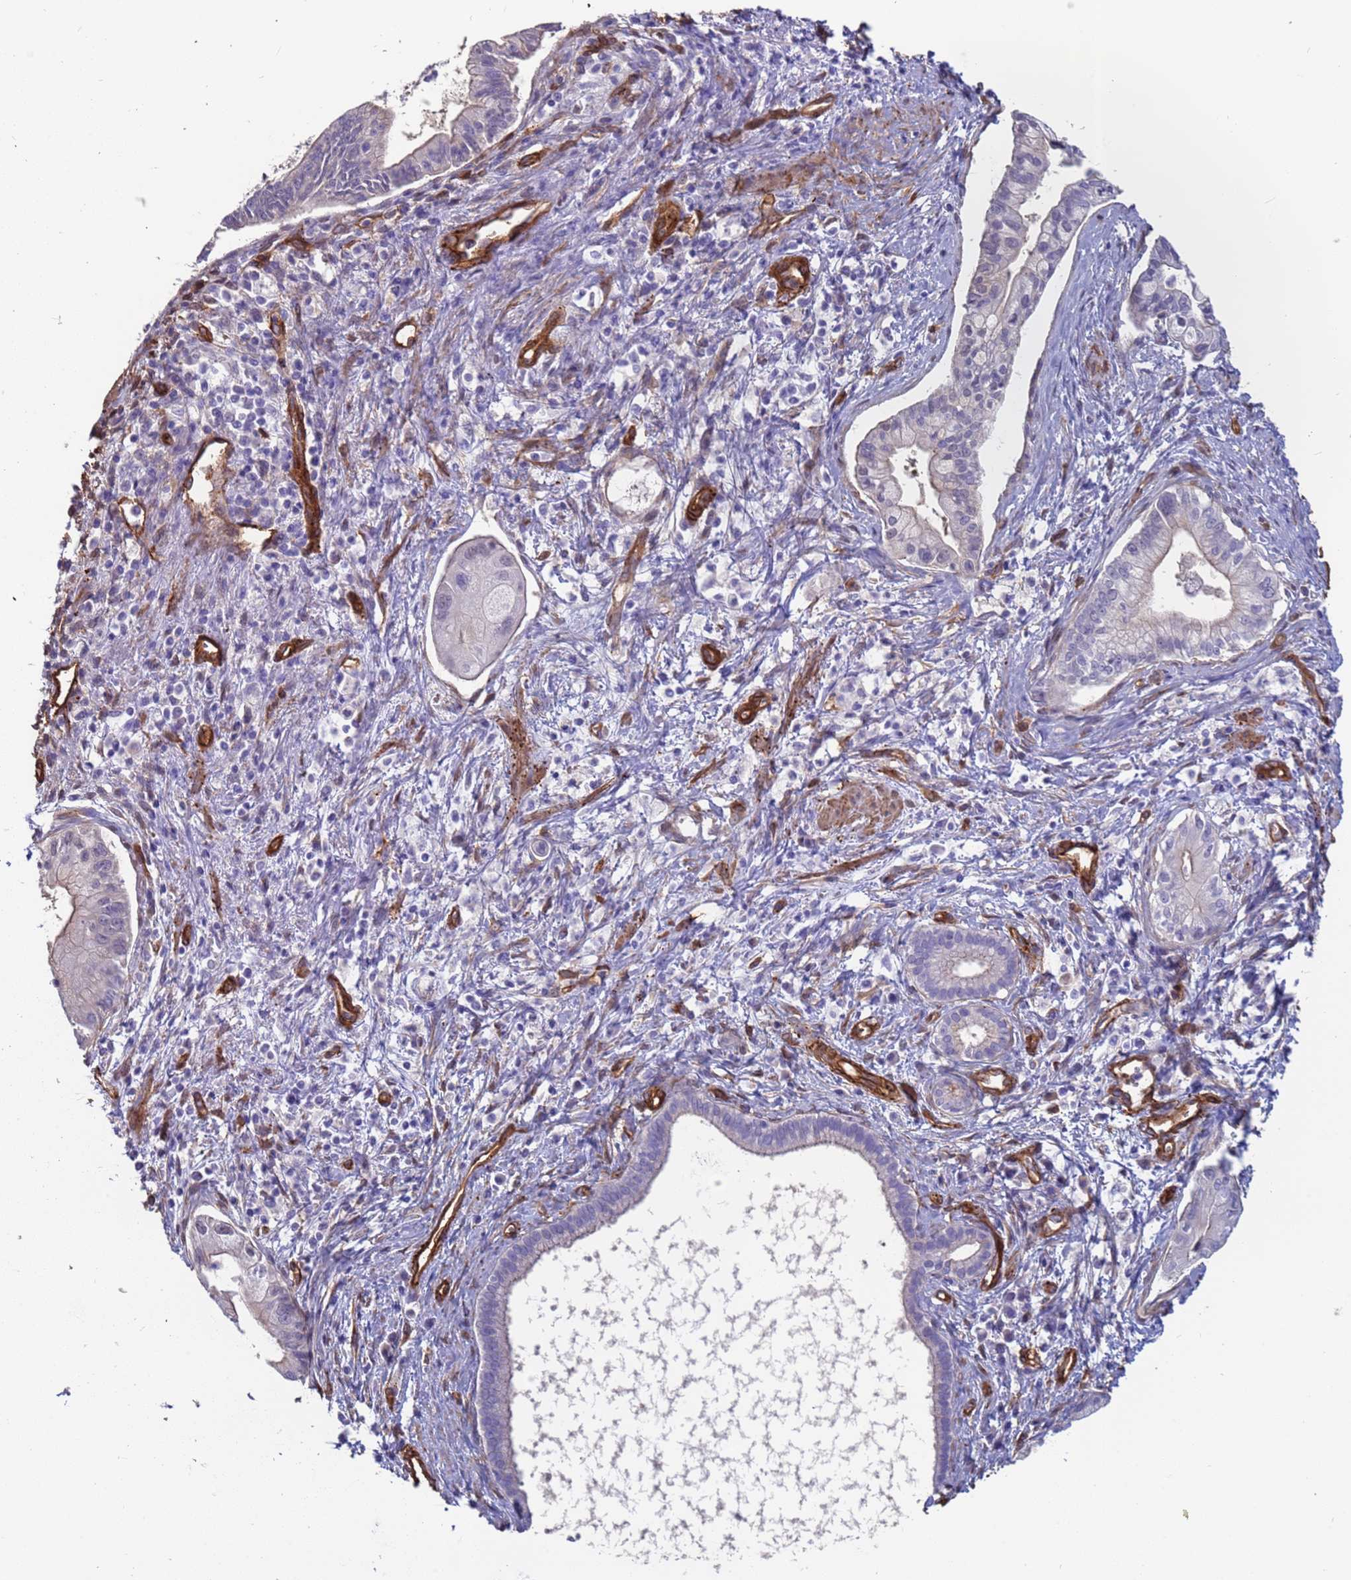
{"staining": {"intensity": "negative", "quantity": "none", "location": "none"}, "tissue": "pancreatic cancer", "cell_type": "Tumor cells", "image_type": "cancer", "snomed": [{"axis": "morphology", "description": "Adenocarcinoma, NOS"}, {"axis": "topography", "description": "Pancreas"}], "caption": "Protein analysis of pancreatic cancer (adenocarcinoma) displays no significant staining in tumor cells. (Immunohistochemistry (ihc), brightfield microscopy, high magnification).", "gene": "EHD2", "patient": {"sex": "male", "age": 78}}